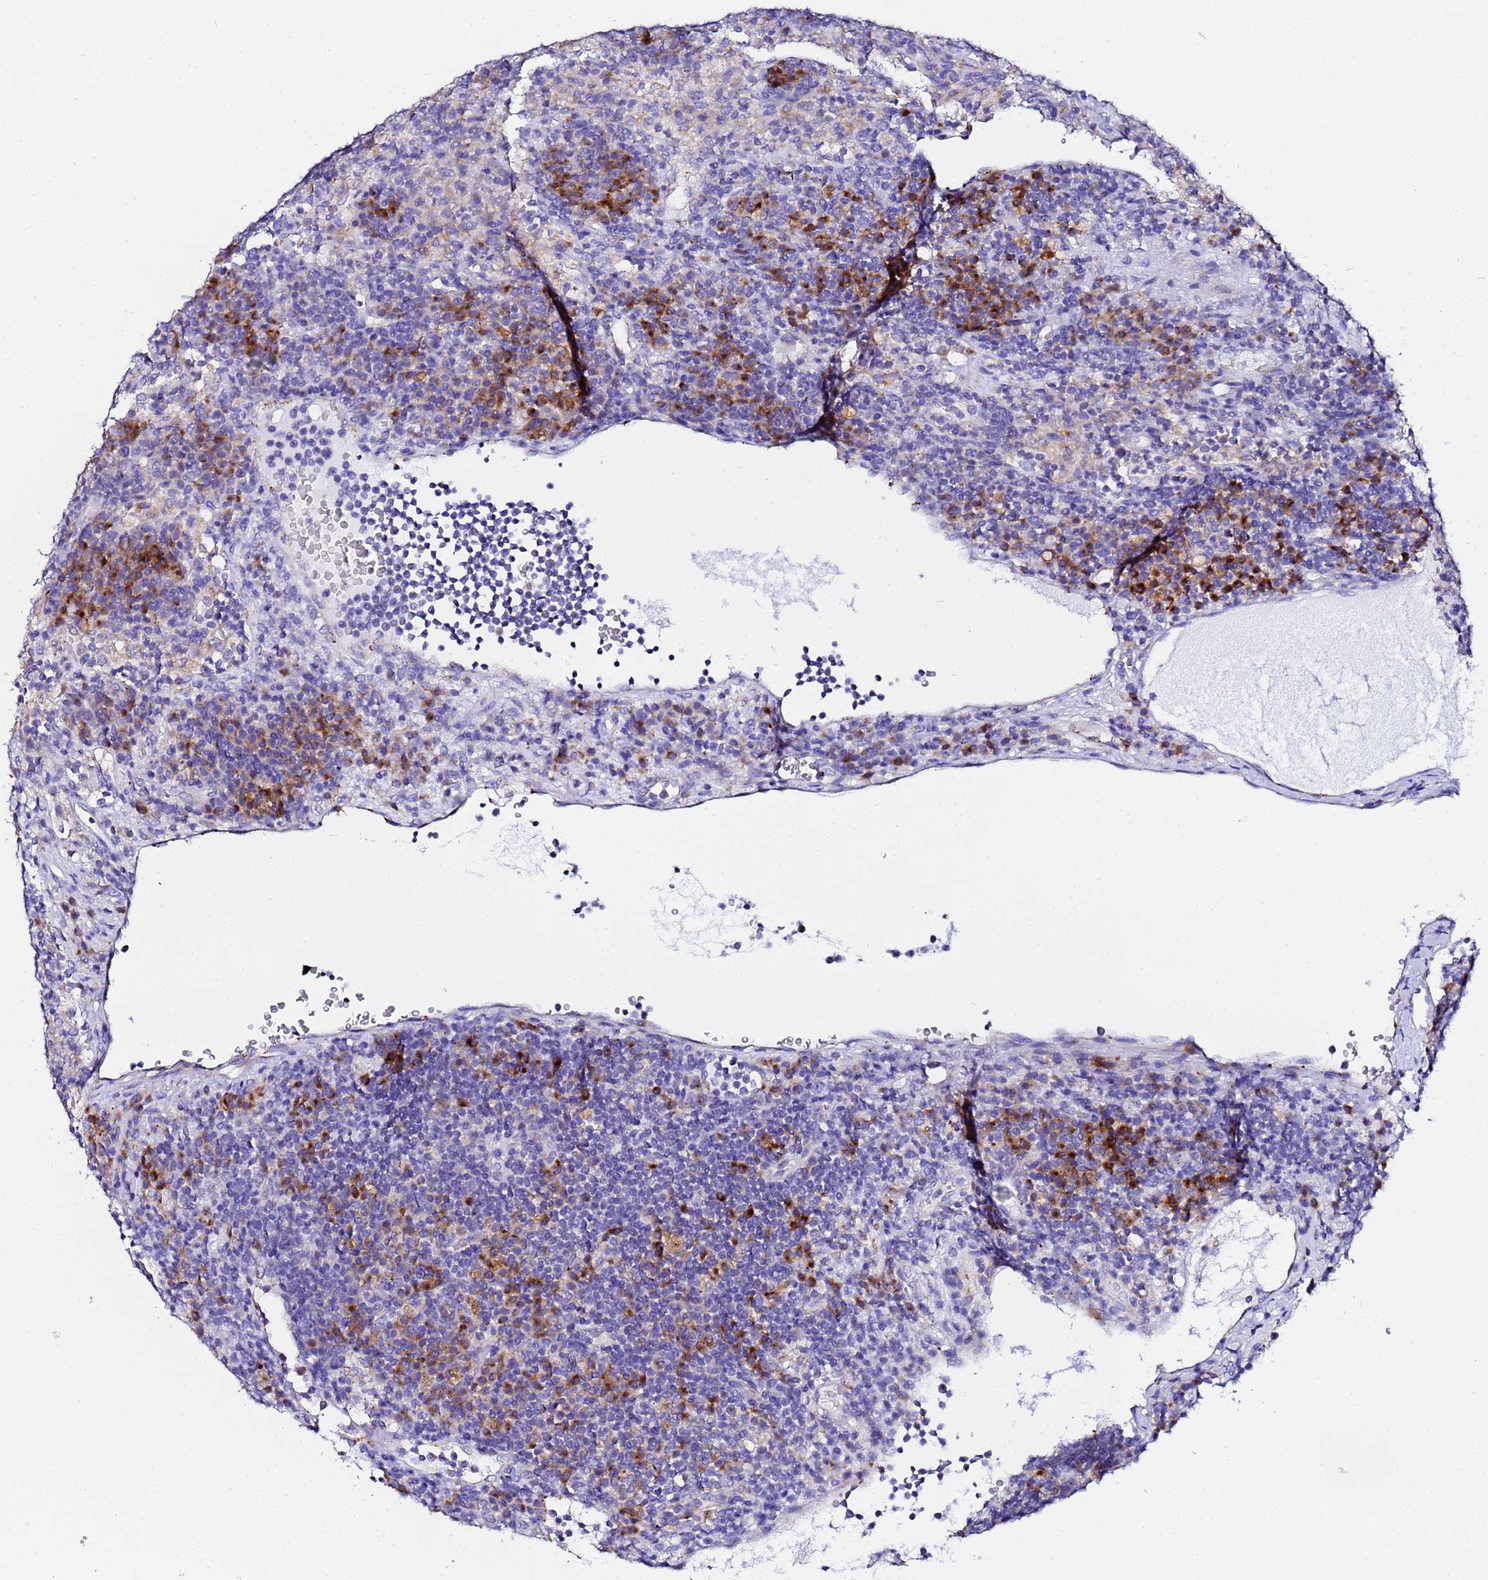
{"staining": {"intensity": "strong", "quantity": "<25%", "location": "cytoplasmic/membranous"}, "tissue": "lymph node", "cell_type": "Non-germinal center cells", "image_type": "normal", "snomed": [{"axis": "morphology", "description": "Normal tissue, NOS"}, {"axis": "topography", "description": "Lymph node"}], "caption": "IHC of benign human lymph node shows medium levels of strong cytoplasmic/membranous positivity in approximately <25% of non-germinal center cells. Immunohistochemistry (ihc) stains the protein of interest in brown and the nuclei are stained blue.", "gene": "VTI1B", "patient": {"sex": "female", "age": 70}}